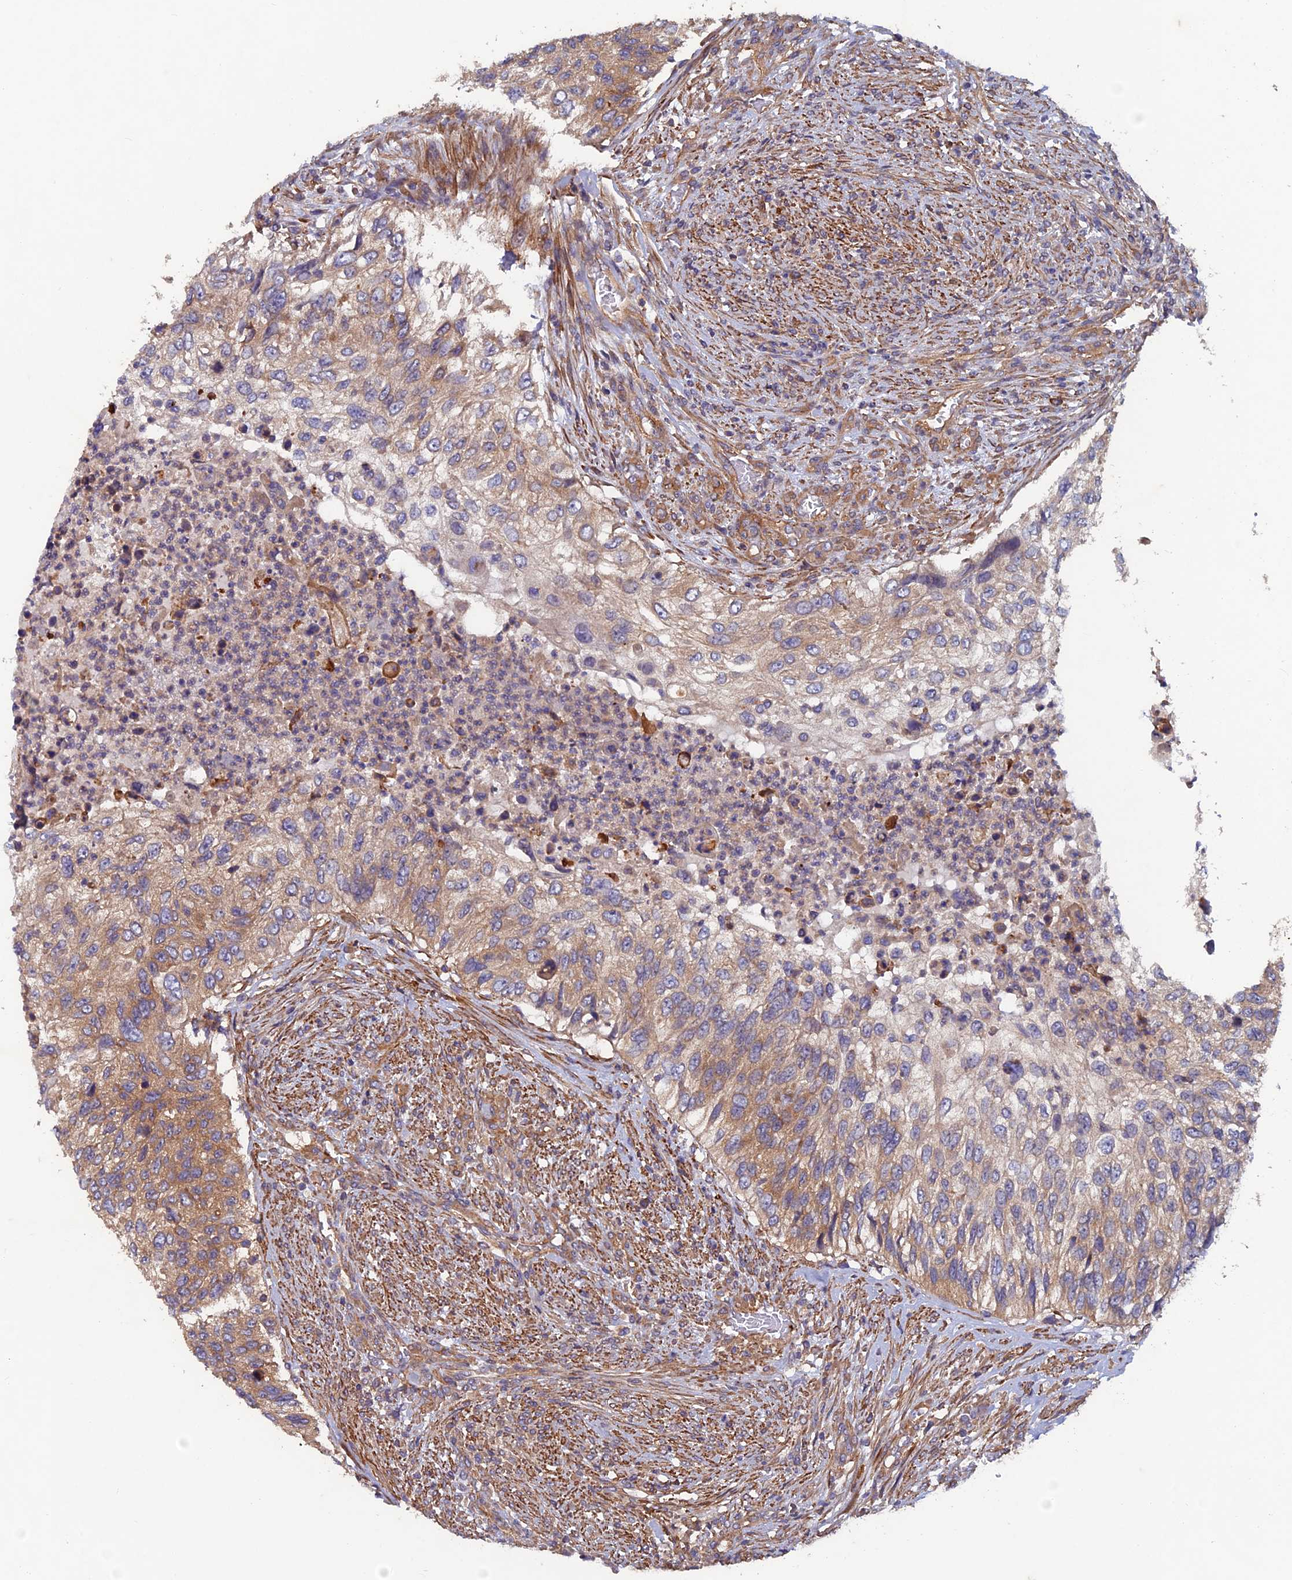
{"staining": {"intensity": "moderate", "quantity": ">75%", "location": "cytoplasmic/membranous"}, "tissue": "urothelial cancer", "cell_type": "Tumor cells", "image_type": "cancer", "snomed": [{"axis": "morphology", "description": "Urothelial carcinoma, High grade"}, {"axis": "topography", "description": "Urinary bladder"}], "caption": "This micrograph exhibits high-grade urothelial carcinoma stained with immunohistochemistry (IHC) to label a protein in brown. The cytoplasmic/membranous of tumor cells show moderate positivity for the protein. Nuclei are counter-stained blue.", "gene": "NCAPG", "patient": {"sex": "female", "age": 60}}